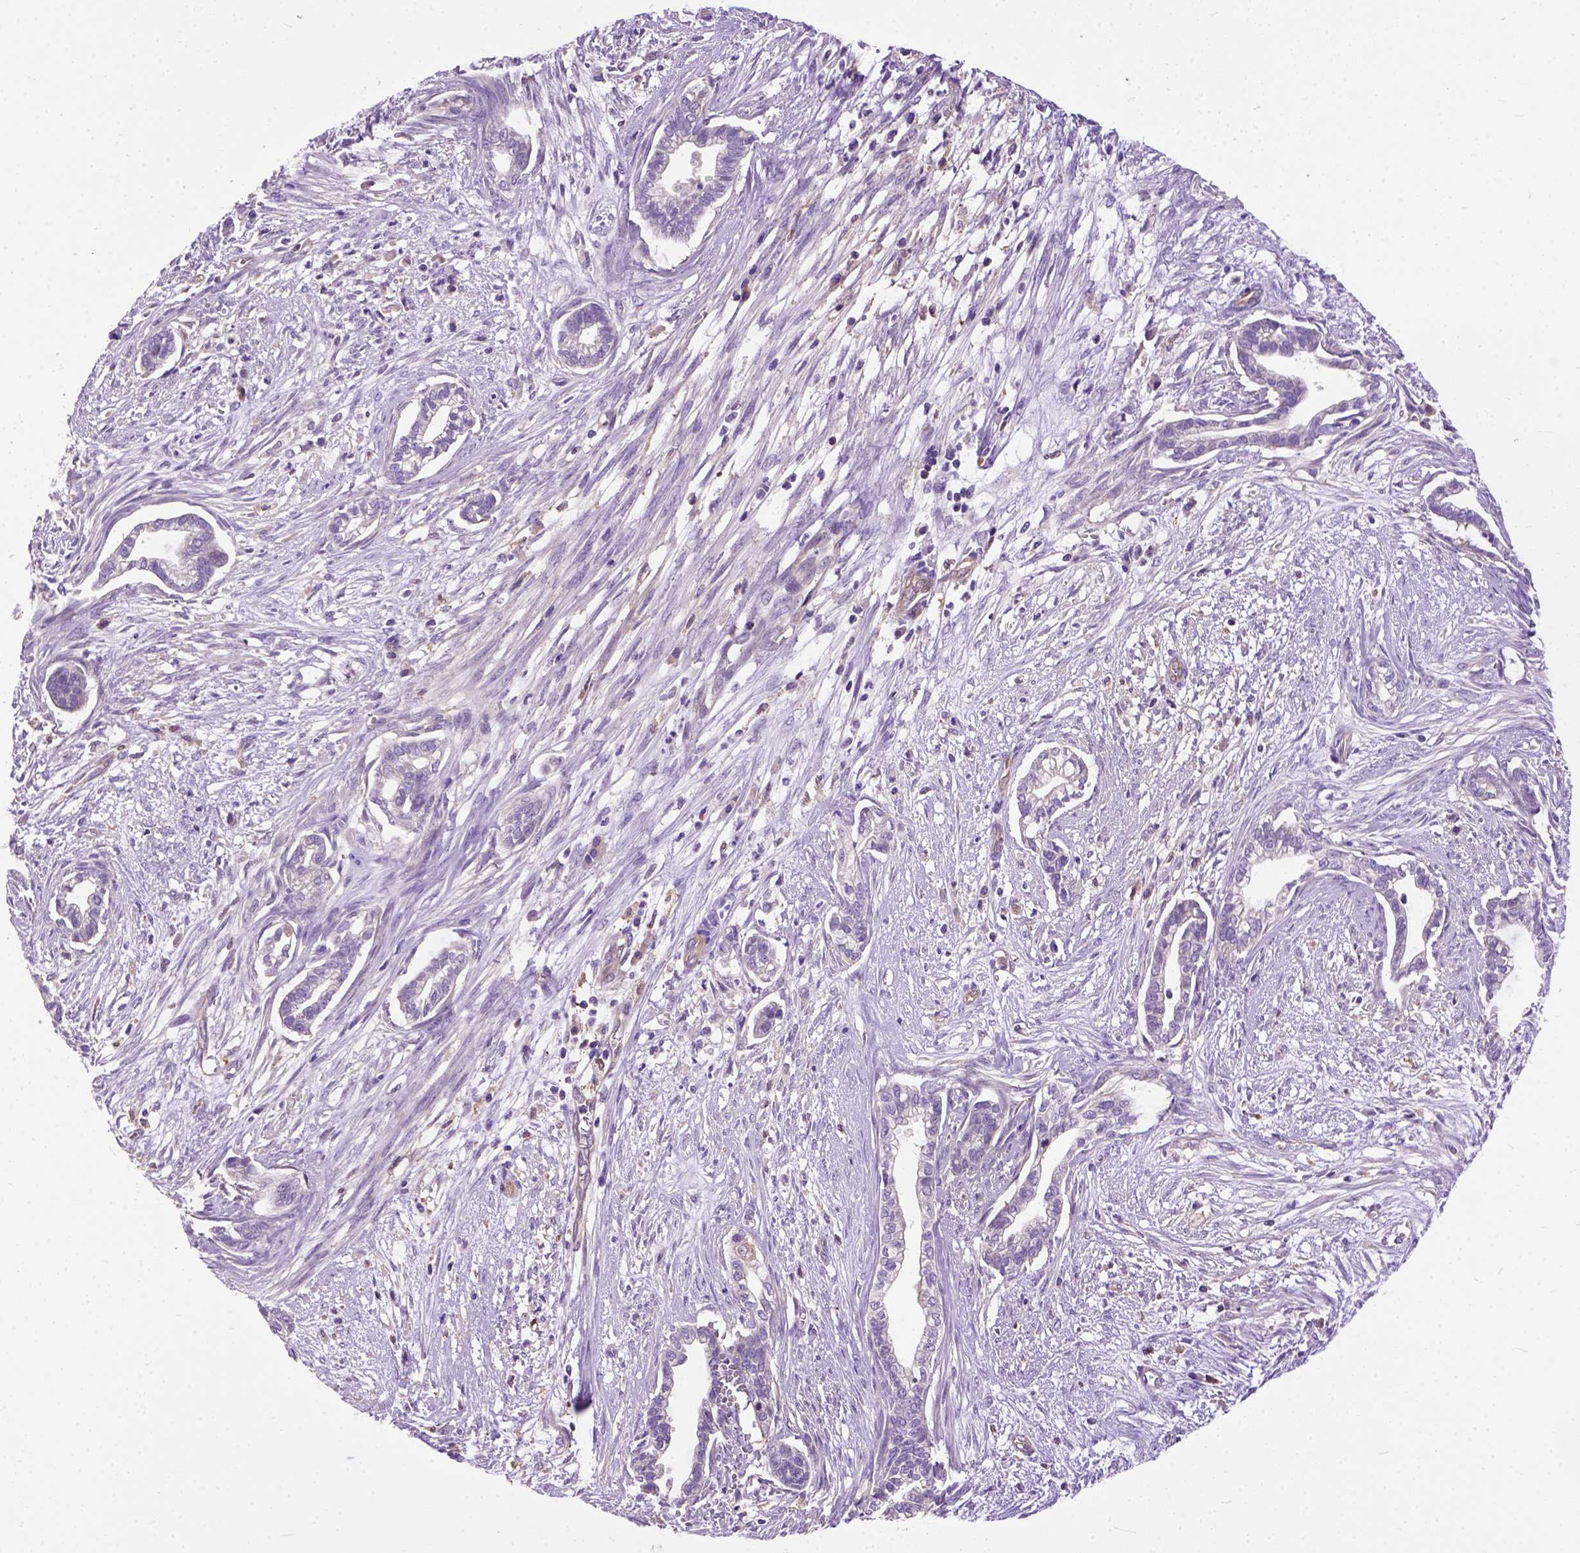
{"staining": {"intensity": "negative", "quantity": "none", "location": "none"}, "tissue": "cervical cancer", "cell_type": "Tumor cells", "image_type": "cancer", "snomed": [{"axis": "morphology", "description": "Adenocarcinoma, NOS"}, {"axis": "topography", "description": "Cervix"}], "caption": "Cervical cancer was stained to show a protein in brown. There is no significant staining in tumor cells. Nuclei are stained in blue.", "gene": "SEMA4F", "patient": {"sex": "female", "age": 62}}